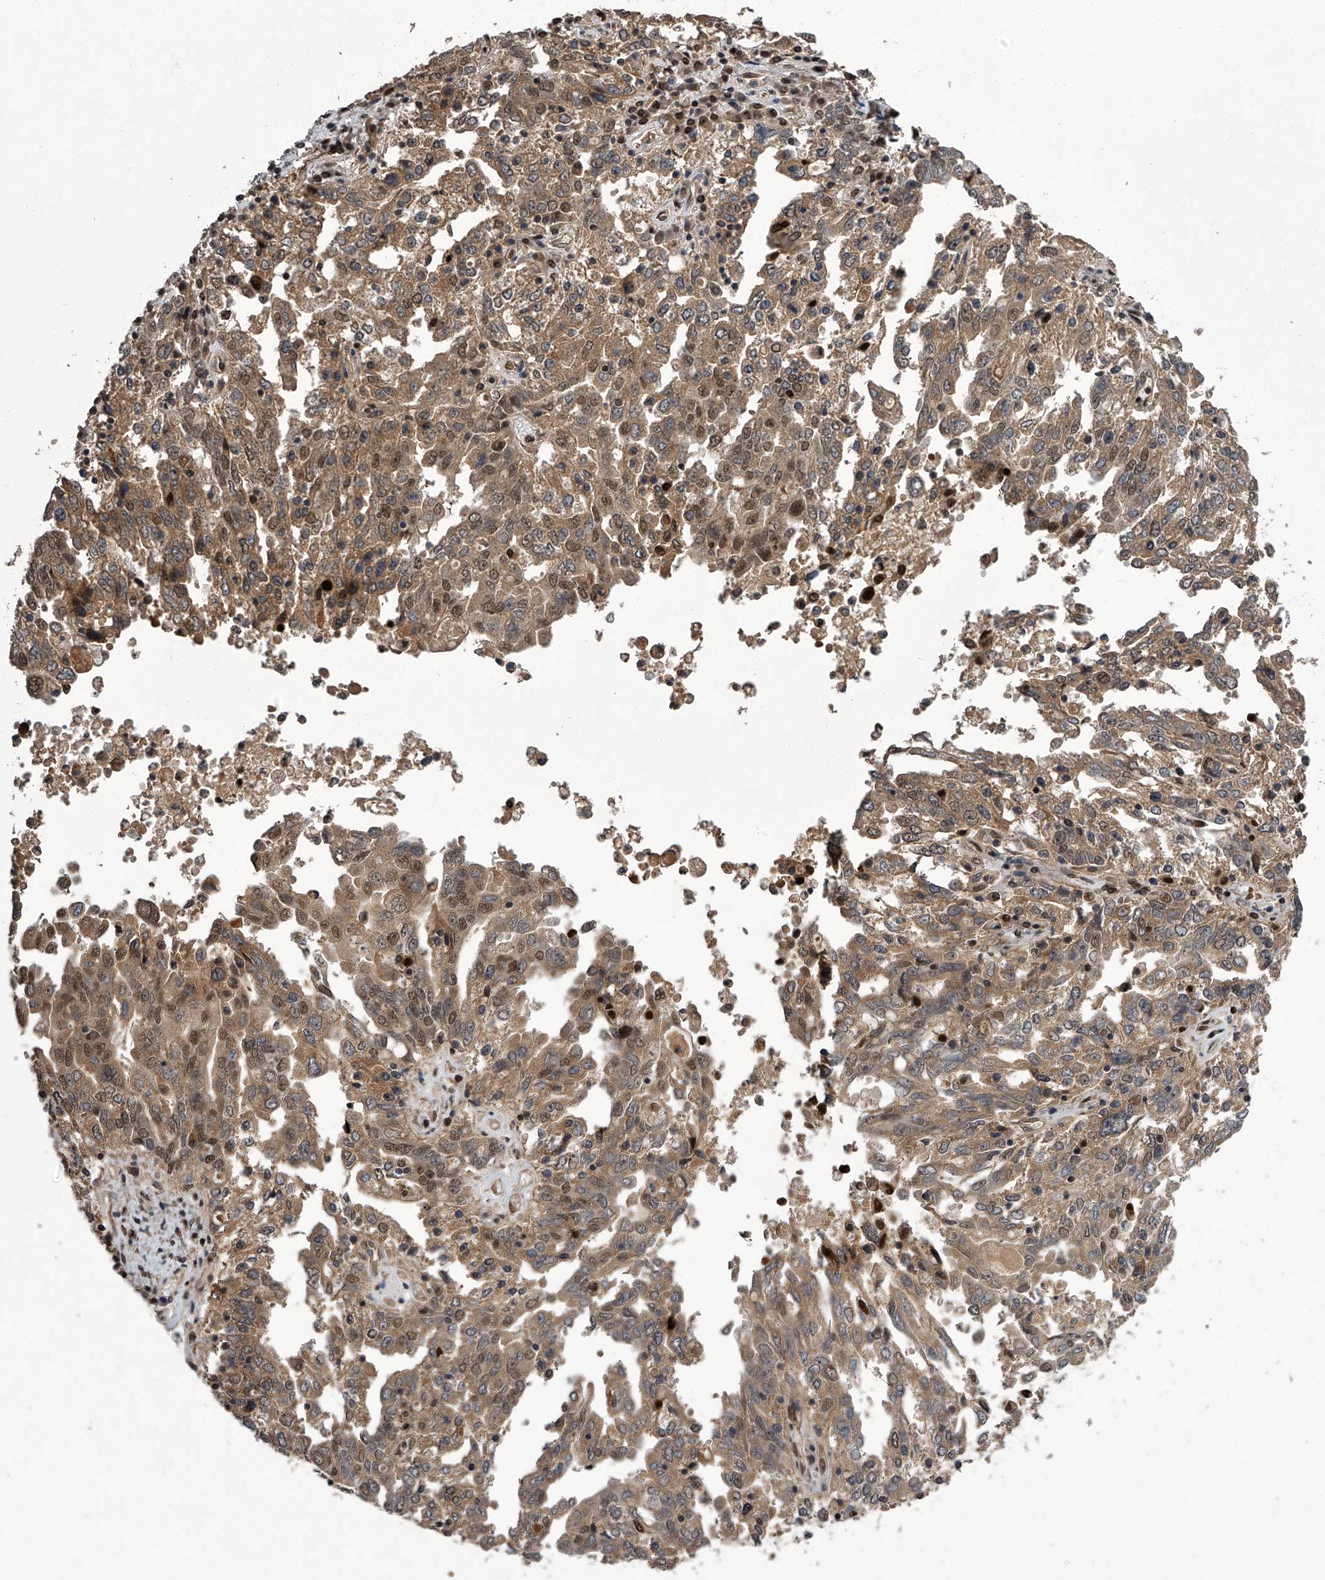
{"staining": {"intensity": "moderate", "quantity": ">75%", "location": "cytoplasmic/membranous,nuclear"}, "tissue": "ovarian cancer", "cell_type": "Tumor cells", "image_type": "cancer", "snomed": [{"axis": "morphology", "description": "Carcinoma, endometroid"}, {"axis": "topography", "description": "Ovary"}], "caption": "Immunohistochemistry (IHC) image of neoplastic tissue: ovarian cancer stained using immunohistochemistry displays medium levels of moderate protein expression localized specifically in the cytoplasmic/membranous and nuclear of tumor cells, appearing as a cytoplasmic/membranous and nuclear brown color.", "gene": "SLC12A8", "patient": {"sex": "female", "age": 62}}